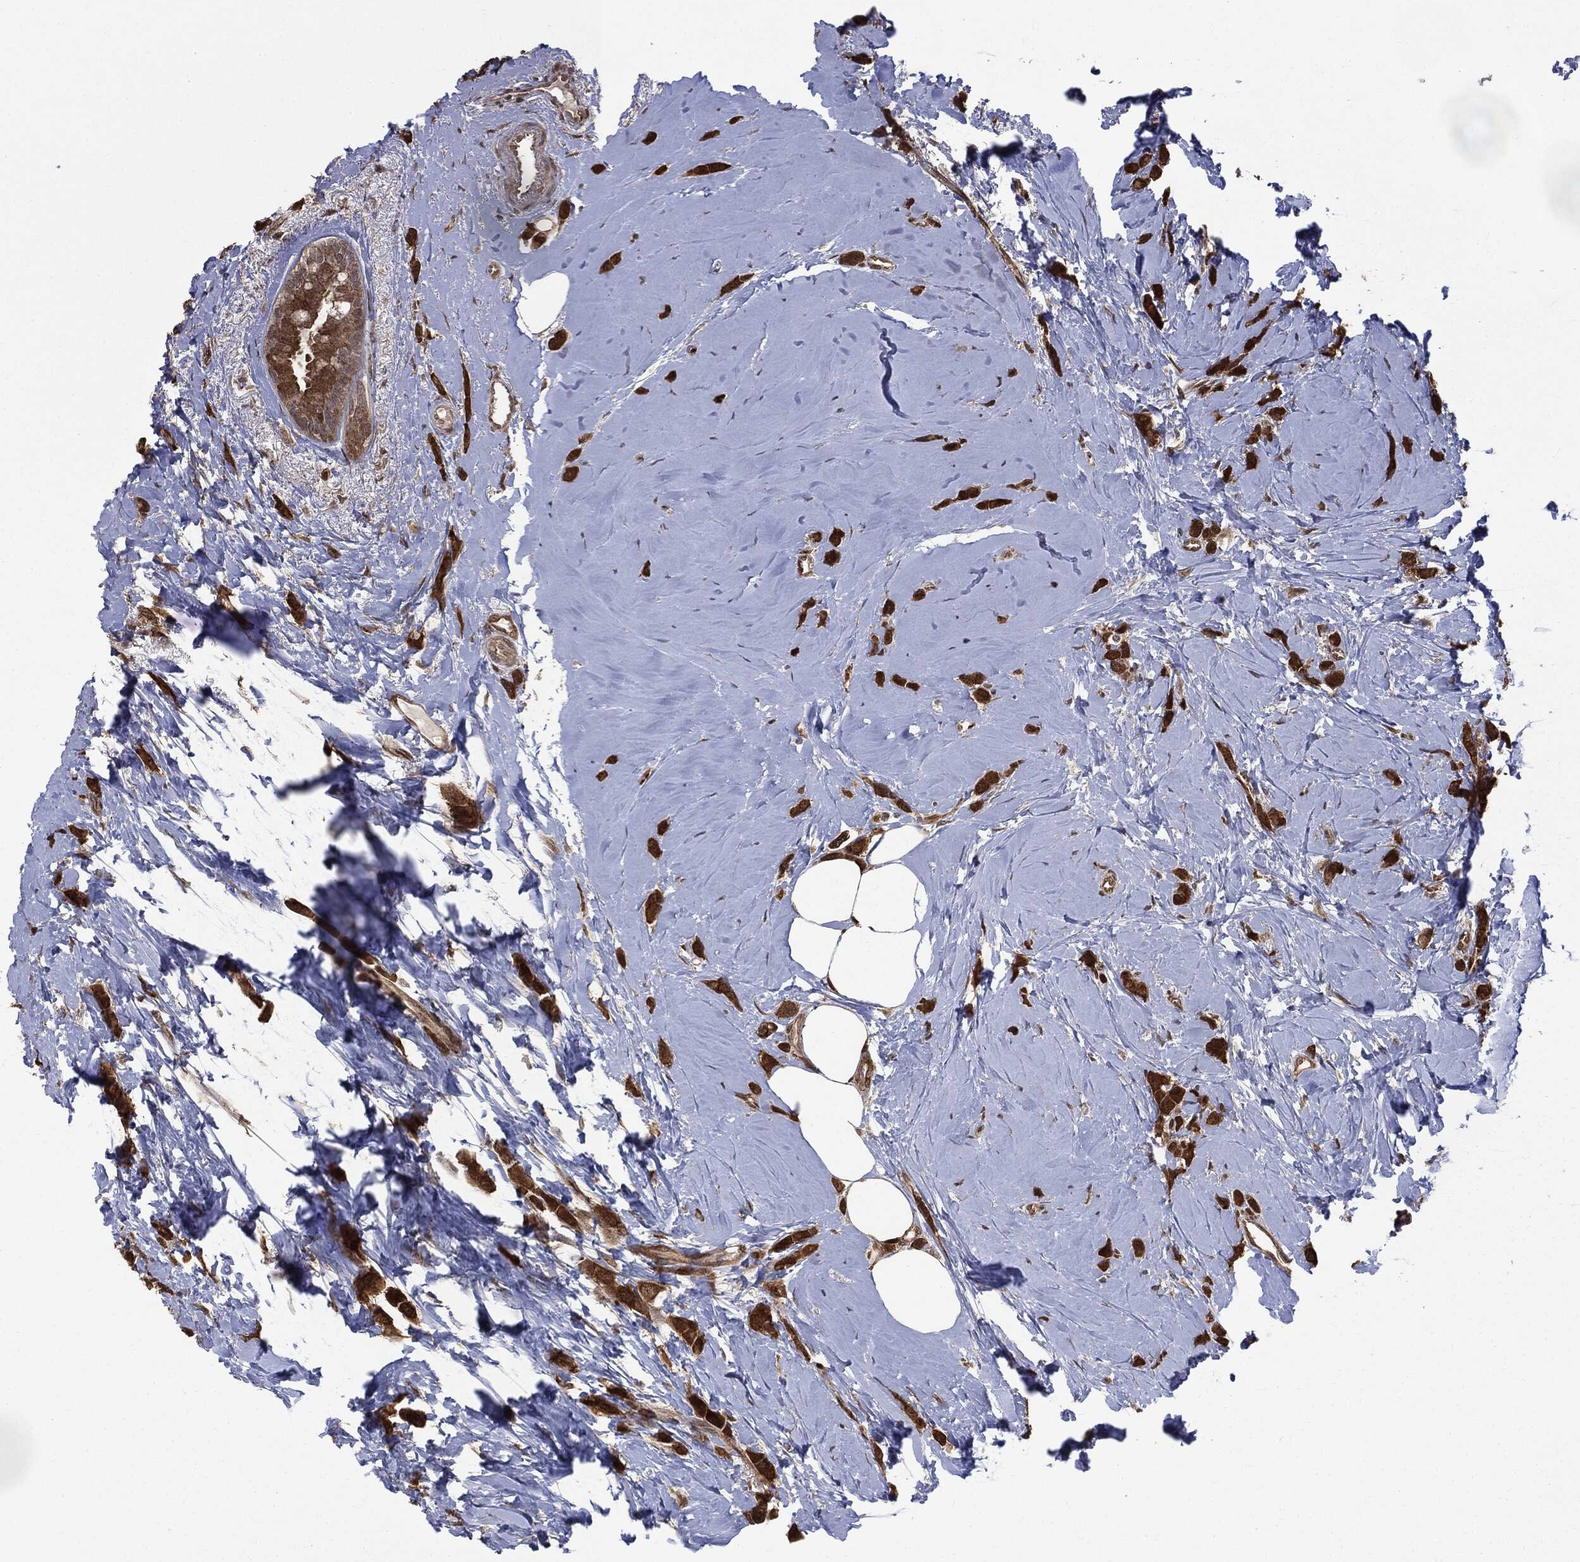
{"staining": {"intensity": "strong", "quantity": ">75%", "location": "cytoplasmic/membranous"}, "tissue": "breast cancer", "cell_type": "Tumor cells", "image_type": "cancer", "snomed": [{"axis": "morphology", "description": "Lobular carcinoma"}, {"axis": "topography", "description": "Breast"}], "caption": "High-power microscopy captured an immunohistochemistry (IHC) micrograph of breast cancer, revealing strong cytoplasmic/membranous positivity in approximately >75% of tumor cells. (Stains: DAB in brown, nuclei in blue, Microscopy: brightfield microscopy at high magnification).", "gene": "GPI", "patient": {"sex": "female", "age": 66}}